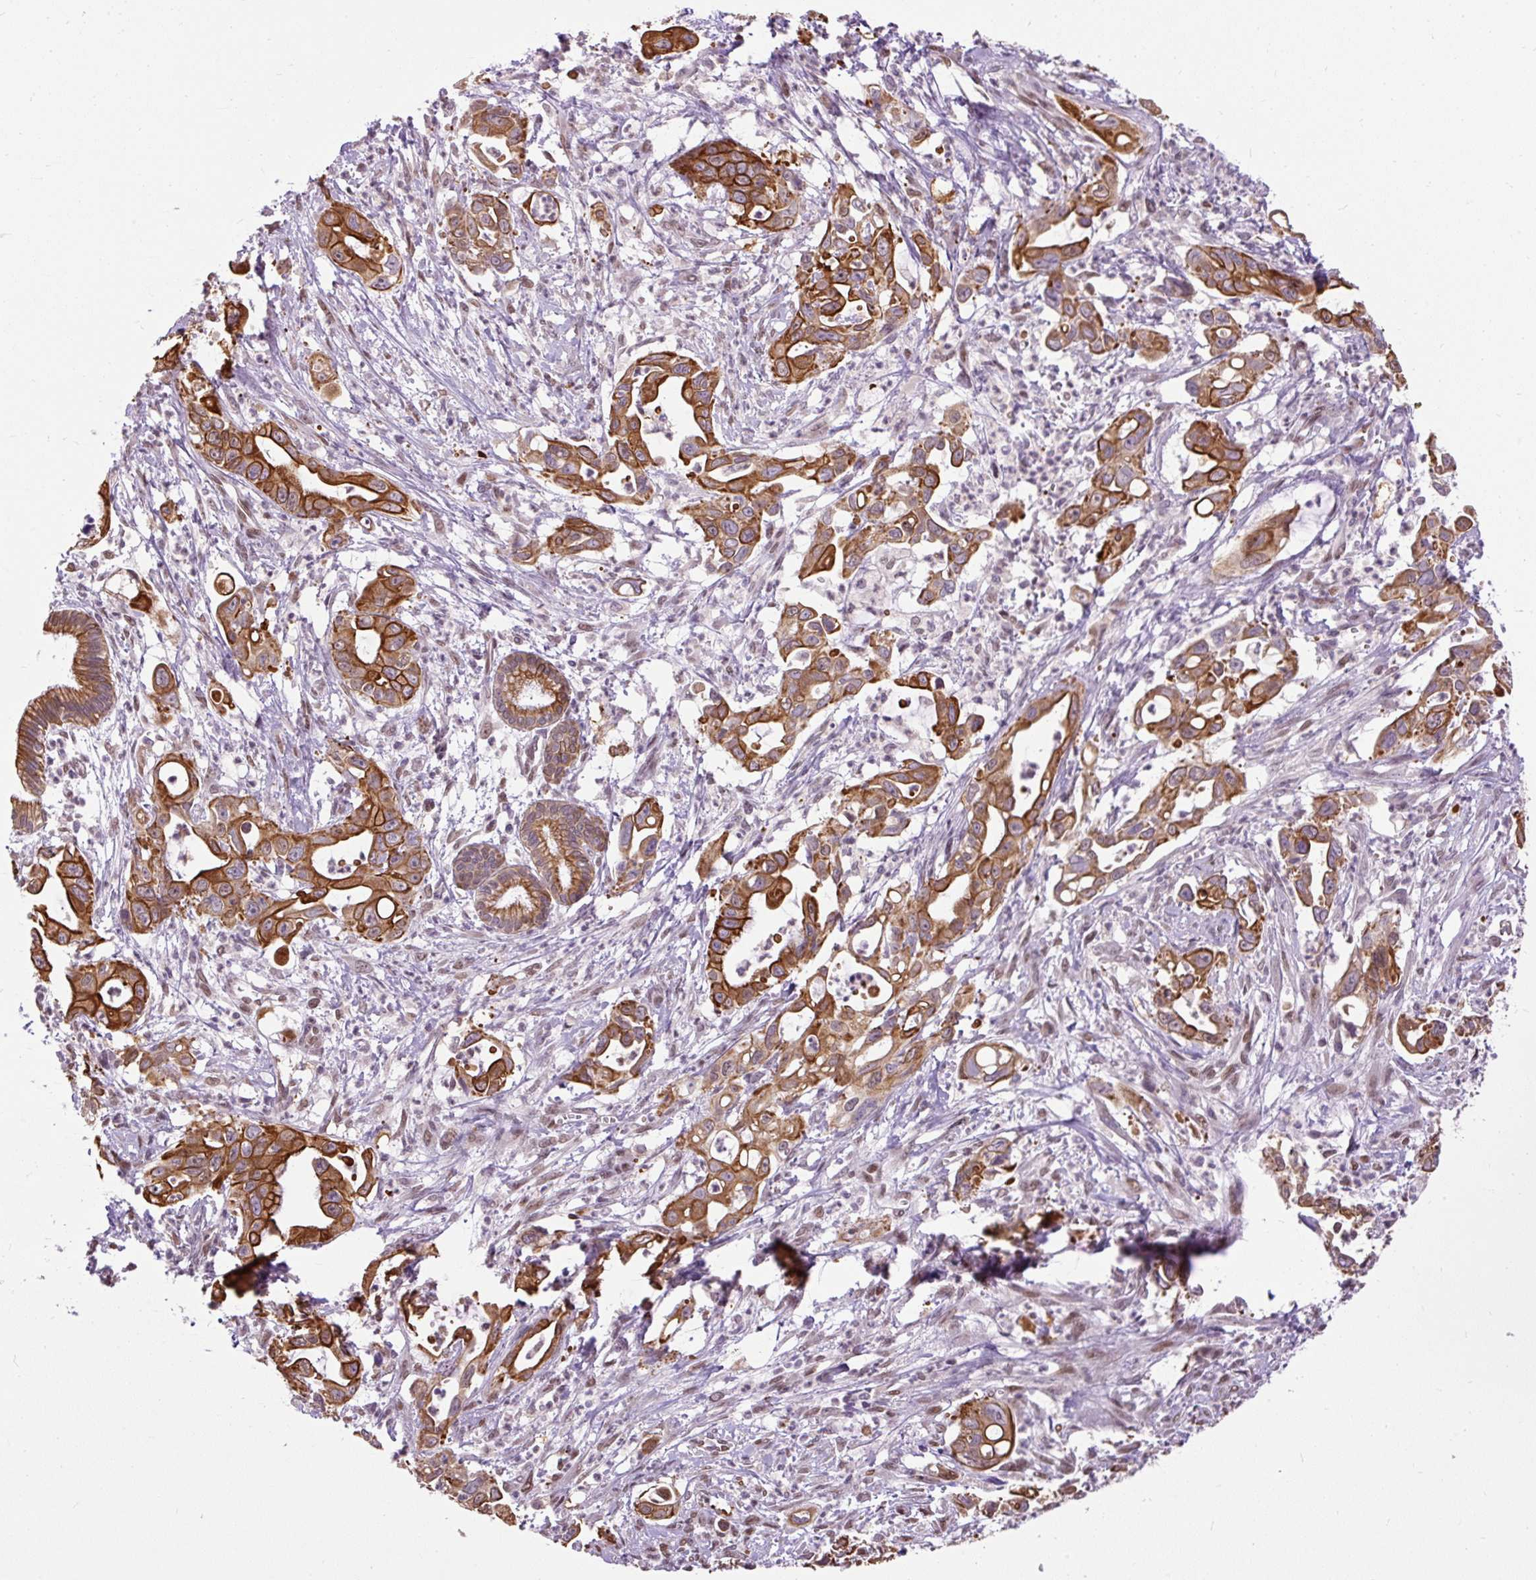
{"staining": {"intensity": "strong", "quantity": ">75%", "location": "cytoplasmic/membranous"}, "tissue": "pancreatic cancer", "cell_type": "Tumor cells", "image_type": "cancer", "snomed": [{"axis": "morphology", "description": "Adenocarcinoma, NOS"}, {"axis": "topography", "description": "Pancreas"}], "caption": "IHC (DAB (3,3'-diaminobenzidine)) staining of pancreatic cancer (adenocarcinoma) shows strong cytoplasmic/membranous protein expression in approximately >75% of tumor cells.", "gene": "ZNF672", "patient": {"sex": "male", "age": 61}}